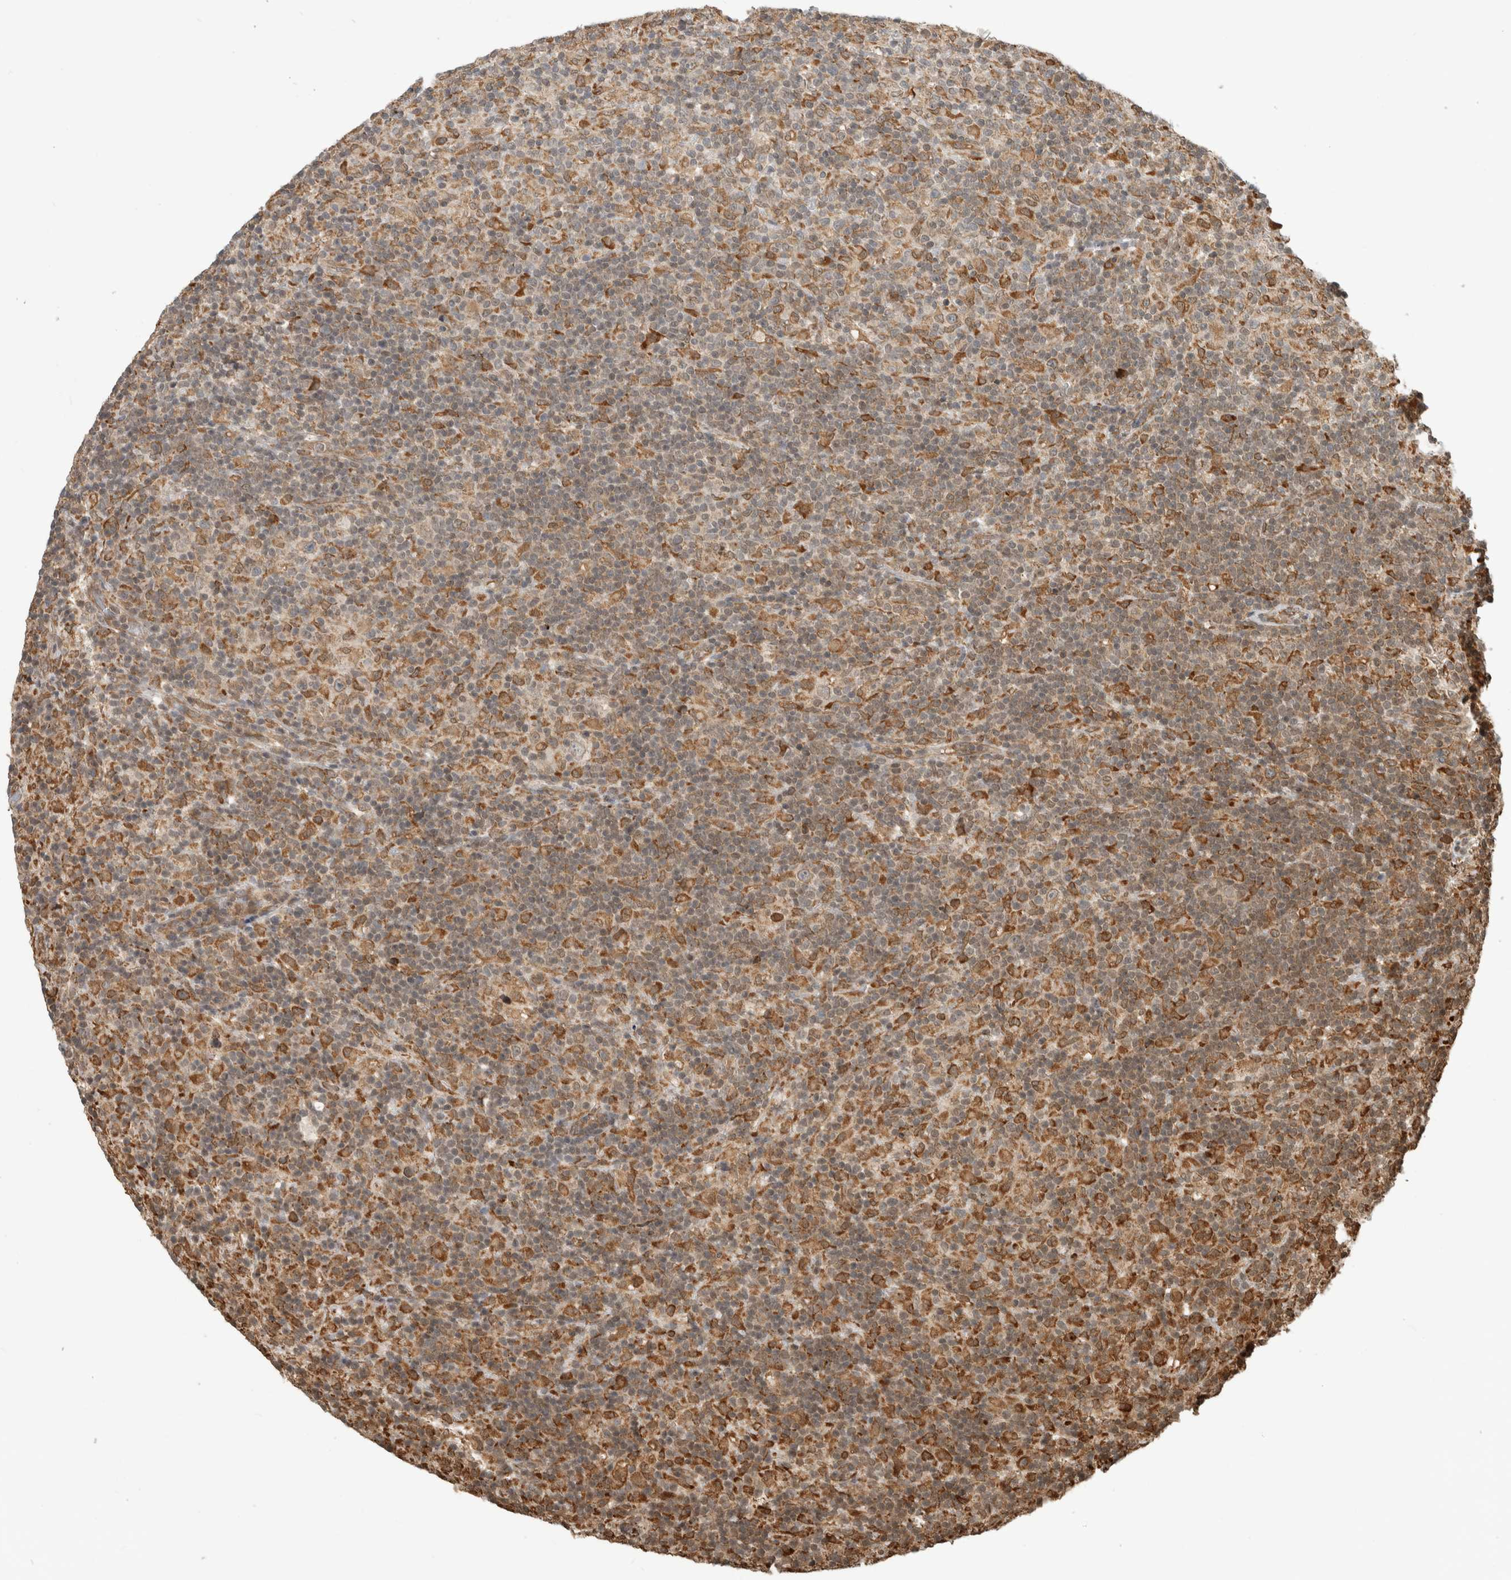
{"staining": {"intensity": "moderate", "quantity": ">75%", "location": "cytoplasmic/membranous"}, "tissue": "lymphoma", "cell_type": "Tumor cells", "image_type": "cancer", "snomed": [{"axis": "morphology", "description": "Hodgkin's disease, NOS"}, {"axis": "topography", "description": "Lymph node"}], "caption": "Protein expression by IHC demonstrates moderate cytoplasmic/membranous positivity in approximately >75% of tumor cells in lymphoma.", "gene": "MS4A7", "patient": {"sex": "male", "age": 70}}